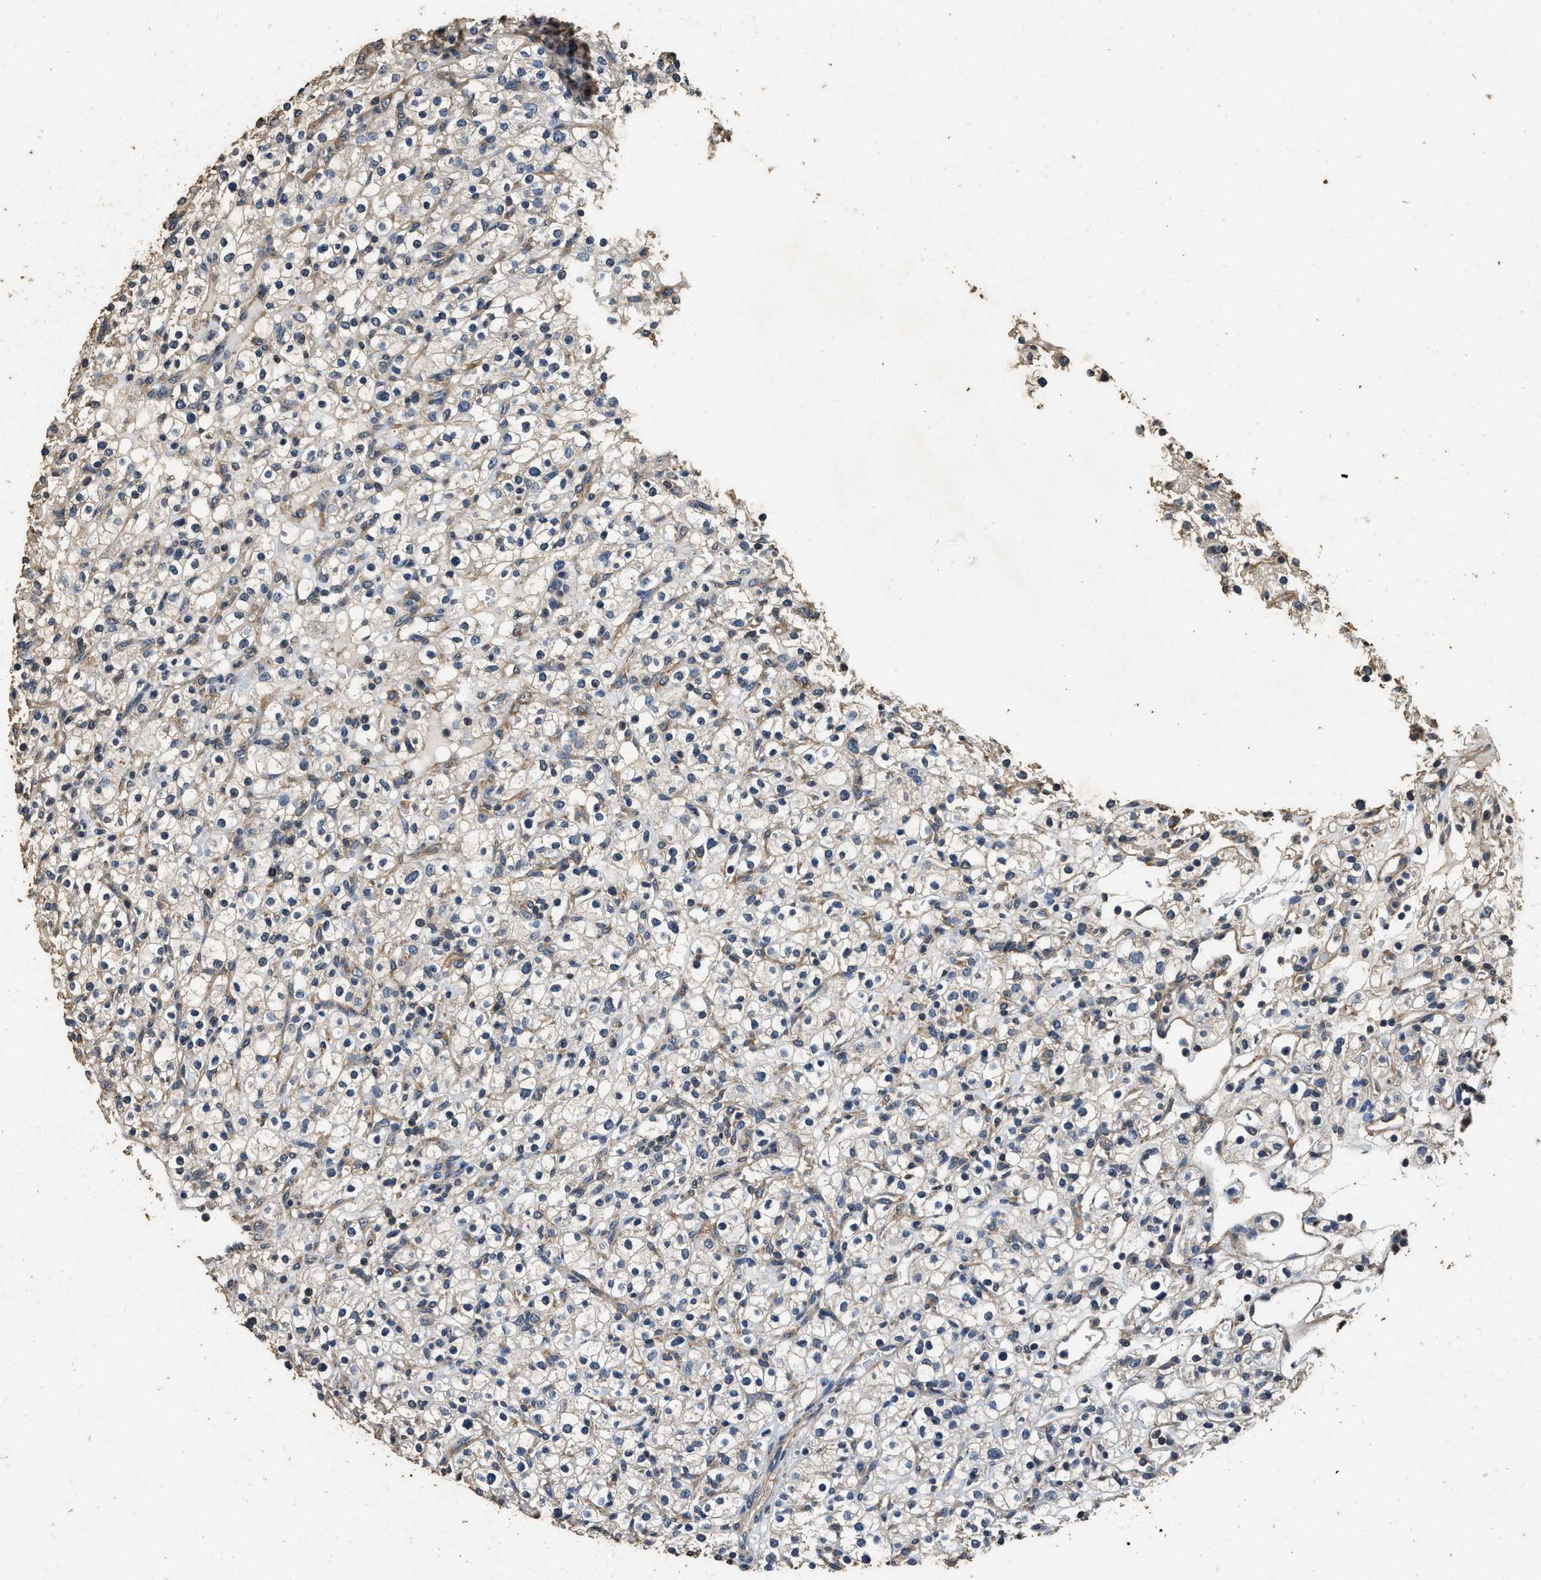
{"staining": {"intensity": "negative", "quantity": "none", "location": "none"}, "tissue": "renal cancer", "cell_type": "Tumor cells", "image_type": "cancer", "snomed": [{"axis": "morphology", "description": "Normal tissue, NOS"}, {"axis": "morphology", "description": "Adenocarcinoma, NOS"}, {"axis": "topography", "description": "Kidney"}], "caption": "Protein analysis of renal adenocarcinoma reveals no significant staining in tumor cells.", "gene": "MIB1", "patient": {"sex": "female", "age": 72}}